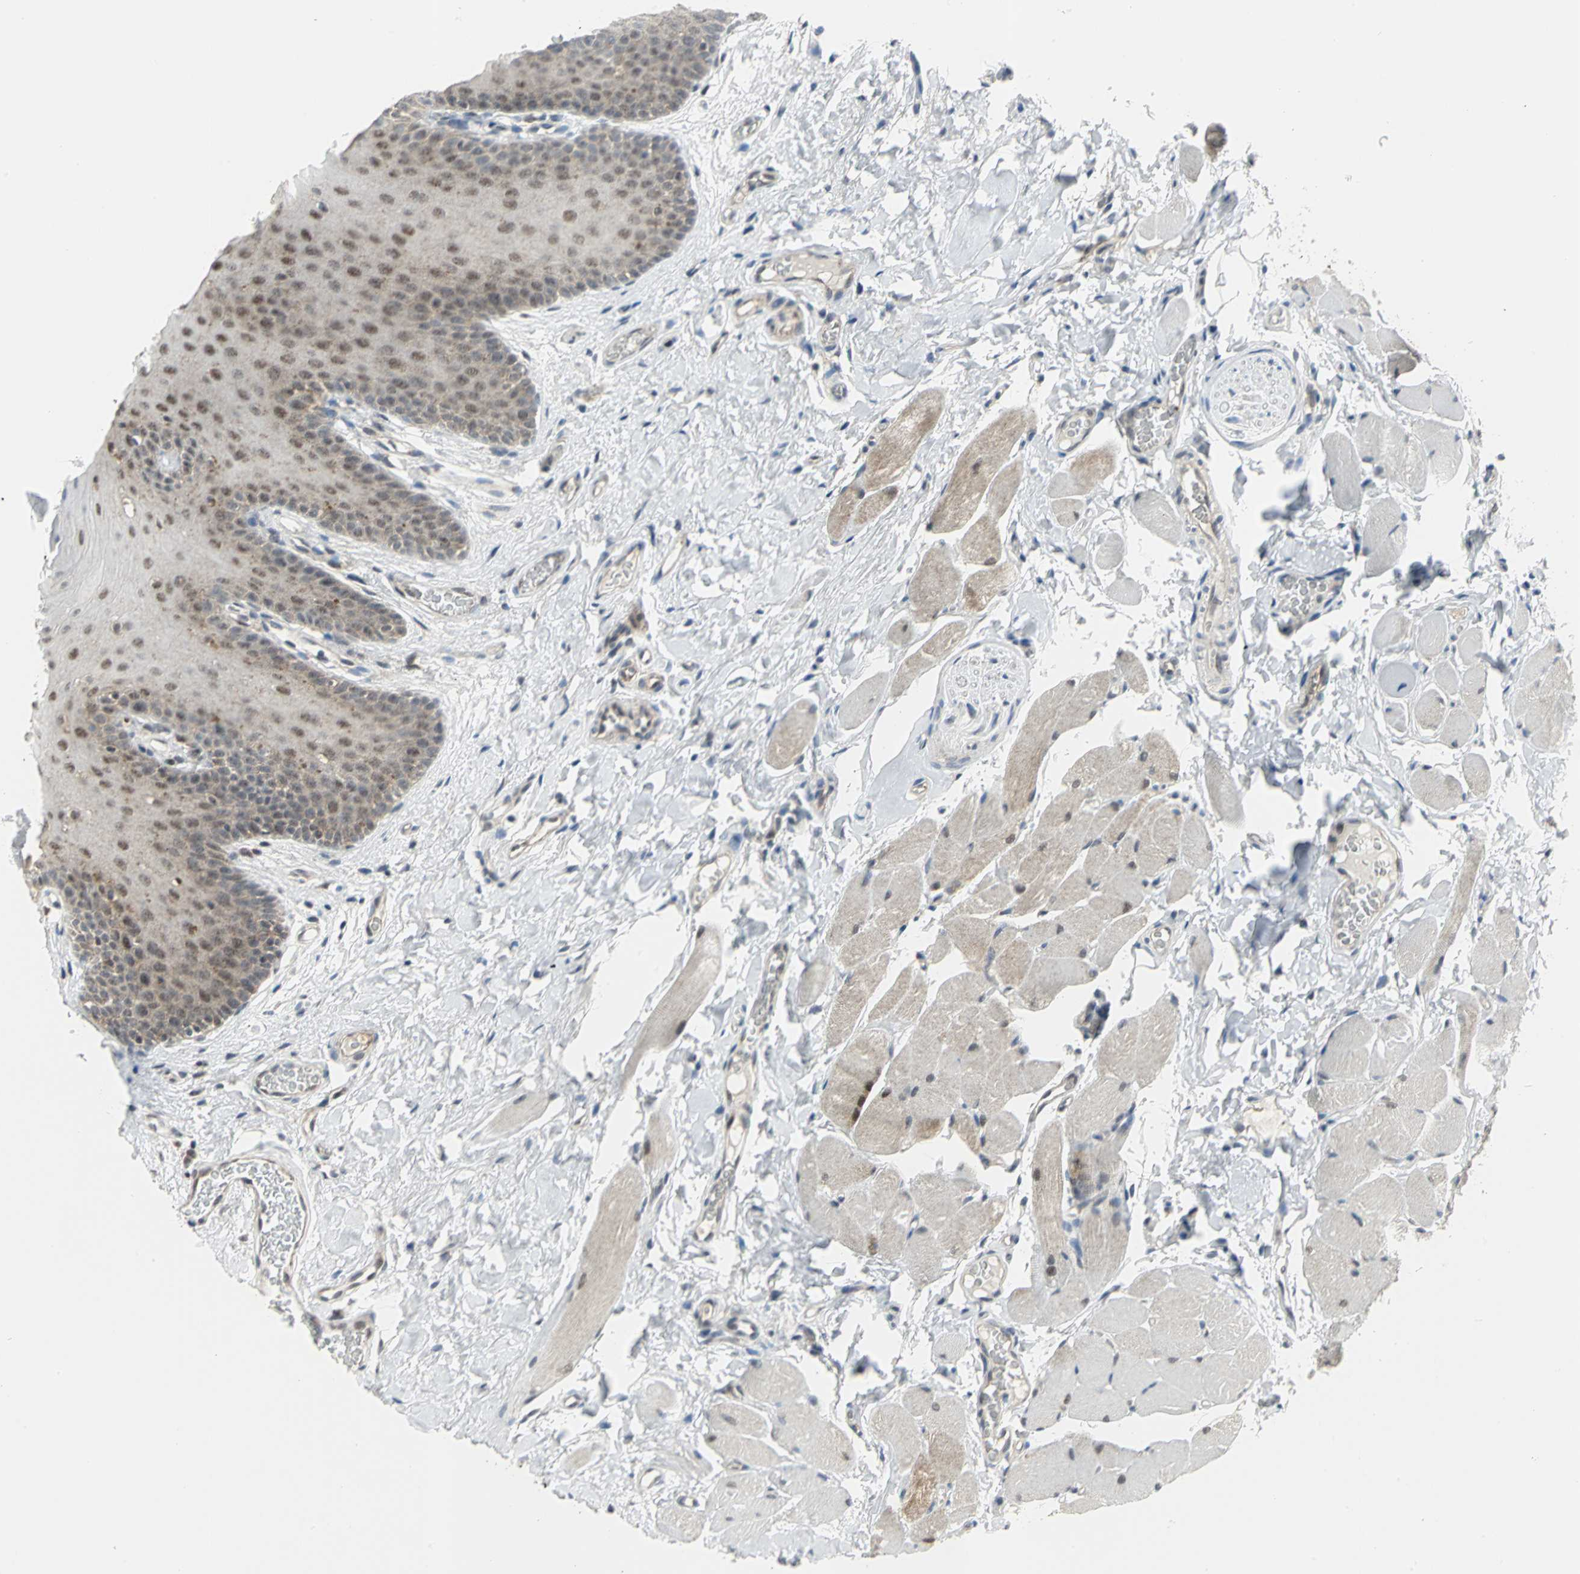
{"staining": {"intensity": "weak", "quantity": "25%-75%", "location": "nuclear"}, "tissue": "oral mucosa", "cell_type": "Squamous epithelial cells", "image_type": "normal", "snomed": [{"axis": "morphology", "description": "Normal tissue, NOS"}, {"axis": "topography", "description": "Oral tissue"}], "caption": "An IHC image of unremarkable tissue is shown. Protein staining in brown labels weak nuclear positivity in oral mucosa within squamous epithelial cells. The protein is stained brown, and the nuclei are stained in blue (DAB (3,3'-diaminobenzidine) IHC with brightfield microscopy, high magnification).", "gene": "PSMA4", "patient": {"sex": "male", "age": 54}}